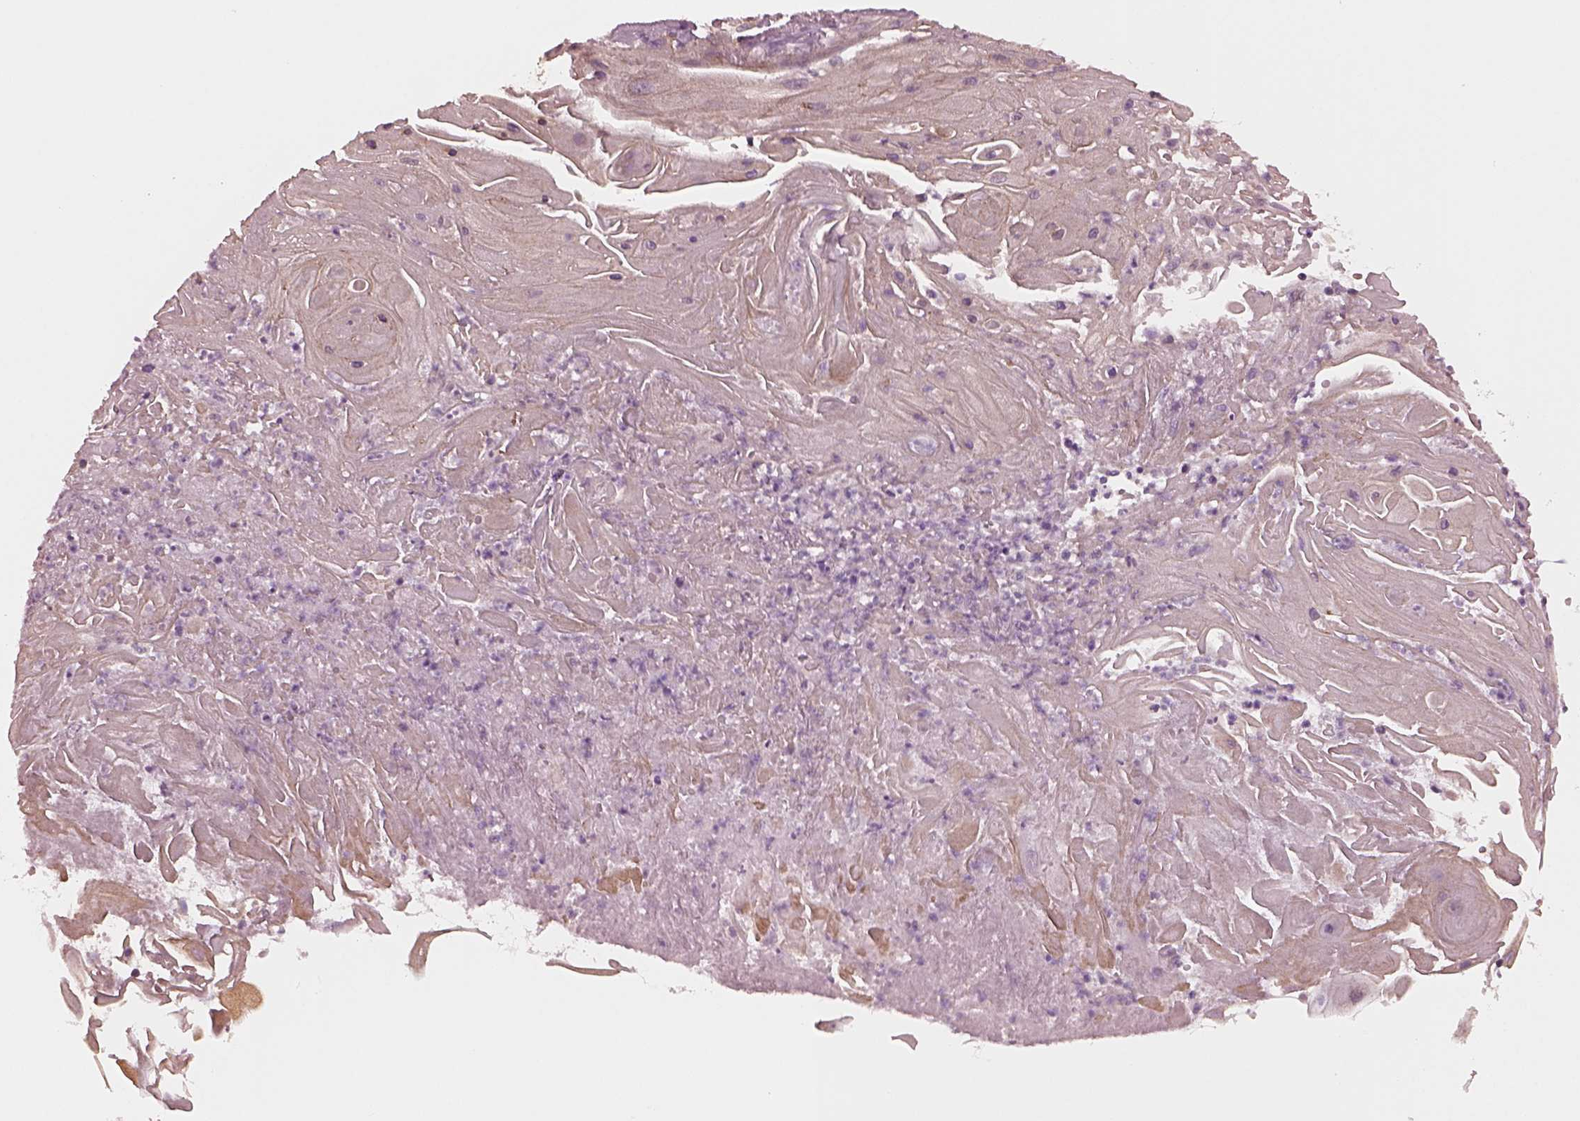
{"staining": {"intensity": "moderate", "quantity": ">75%", "location": "cytoplasmic/membranous"}, "tissue": "skin cancer", "cell_type": "Tumor cells", "image_type": "cancer", "snomed": [{"axis": "morphology", "description": "Squamous cell carcinoma, NOS"}, {"axis": "topography", "description": "Skin"}], "caption": "Moderate cytoplasmic/membranous protein staining is seen in approximately >75% of tumor cells in skin squamous cell carcinoma. (IHC, brightfield microscopy, high magnification).", "gene": "ODAD1", "patient": {"sex": "male", "age": 62}}